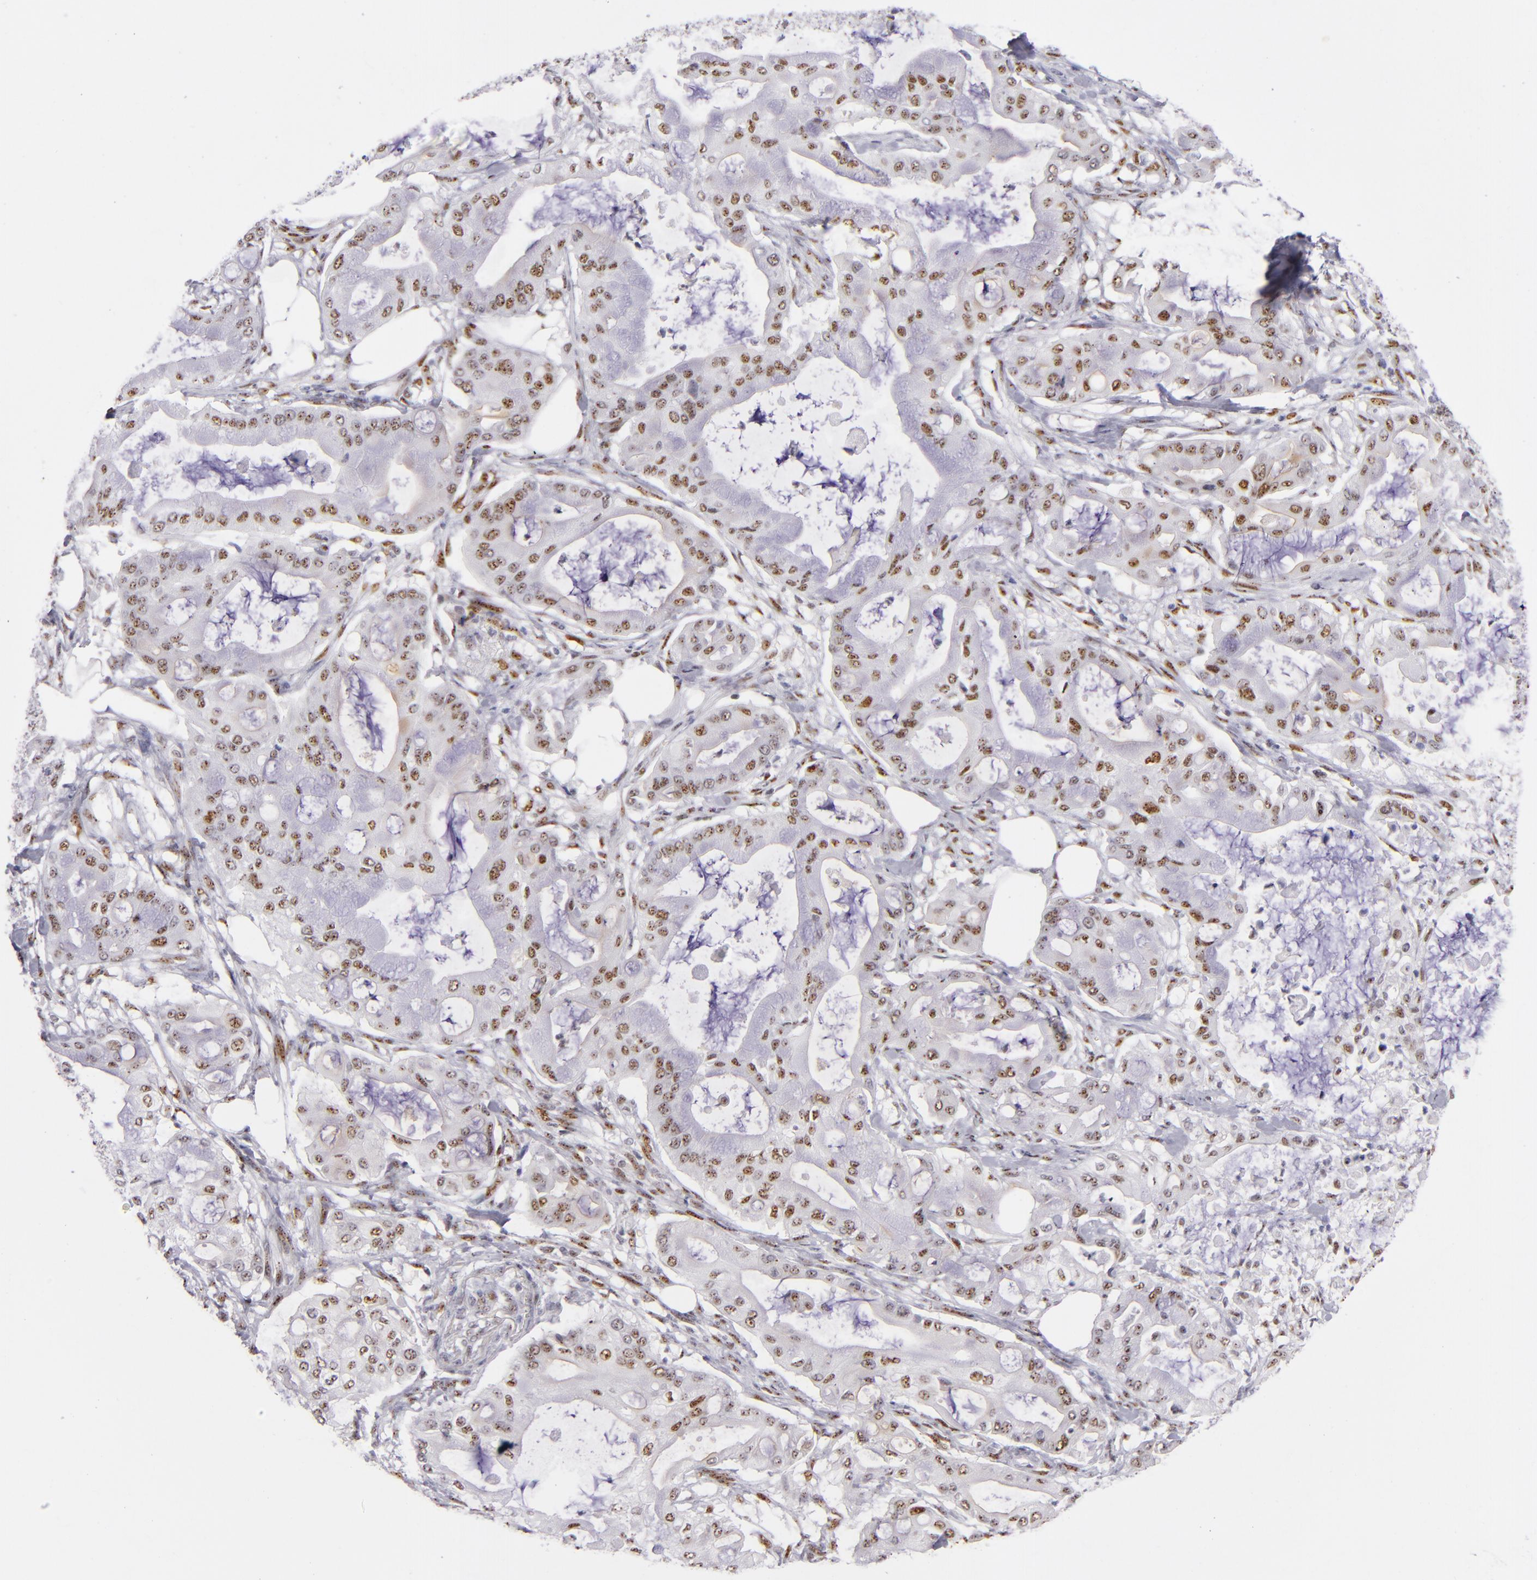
{"staining": {"intensity": "moderate", "quantity": "25%-75%", "location": "nuclear"}, "tissue": "pancreatic cancer", "cell_type": "Tumor cells", "image_type": "cancer", "snomed": [{"axis": "morphology", "description": "Adenocarcinoma, NOS"}, {"axis": "morphology", "description": "Adenocarcinoma, metastatic, NOS"}, {"axis": "topography", "description": "Lymph node"}, {"axis": "topography", "description": "Pancreas"}, {"axis": "topography", "description": "Duodenum"}], "caption": "Pancreatic cancer (metastatic adenocarcinoma) stained with DAB (3,3'-diaminobenzidine) immunohistochemistry displays medium levels of moderate nuclear expression in about 25%-75% of tumor cells. The staining was performed using DAB (3,3'-diaminobenzidine) to visualize the protein expression in brown, while the nuclei were stained in blue with hematoxylin (Magnification: 20x).", "gene": "TOP3A", "patient": {"sex": "female", "age": 64}}